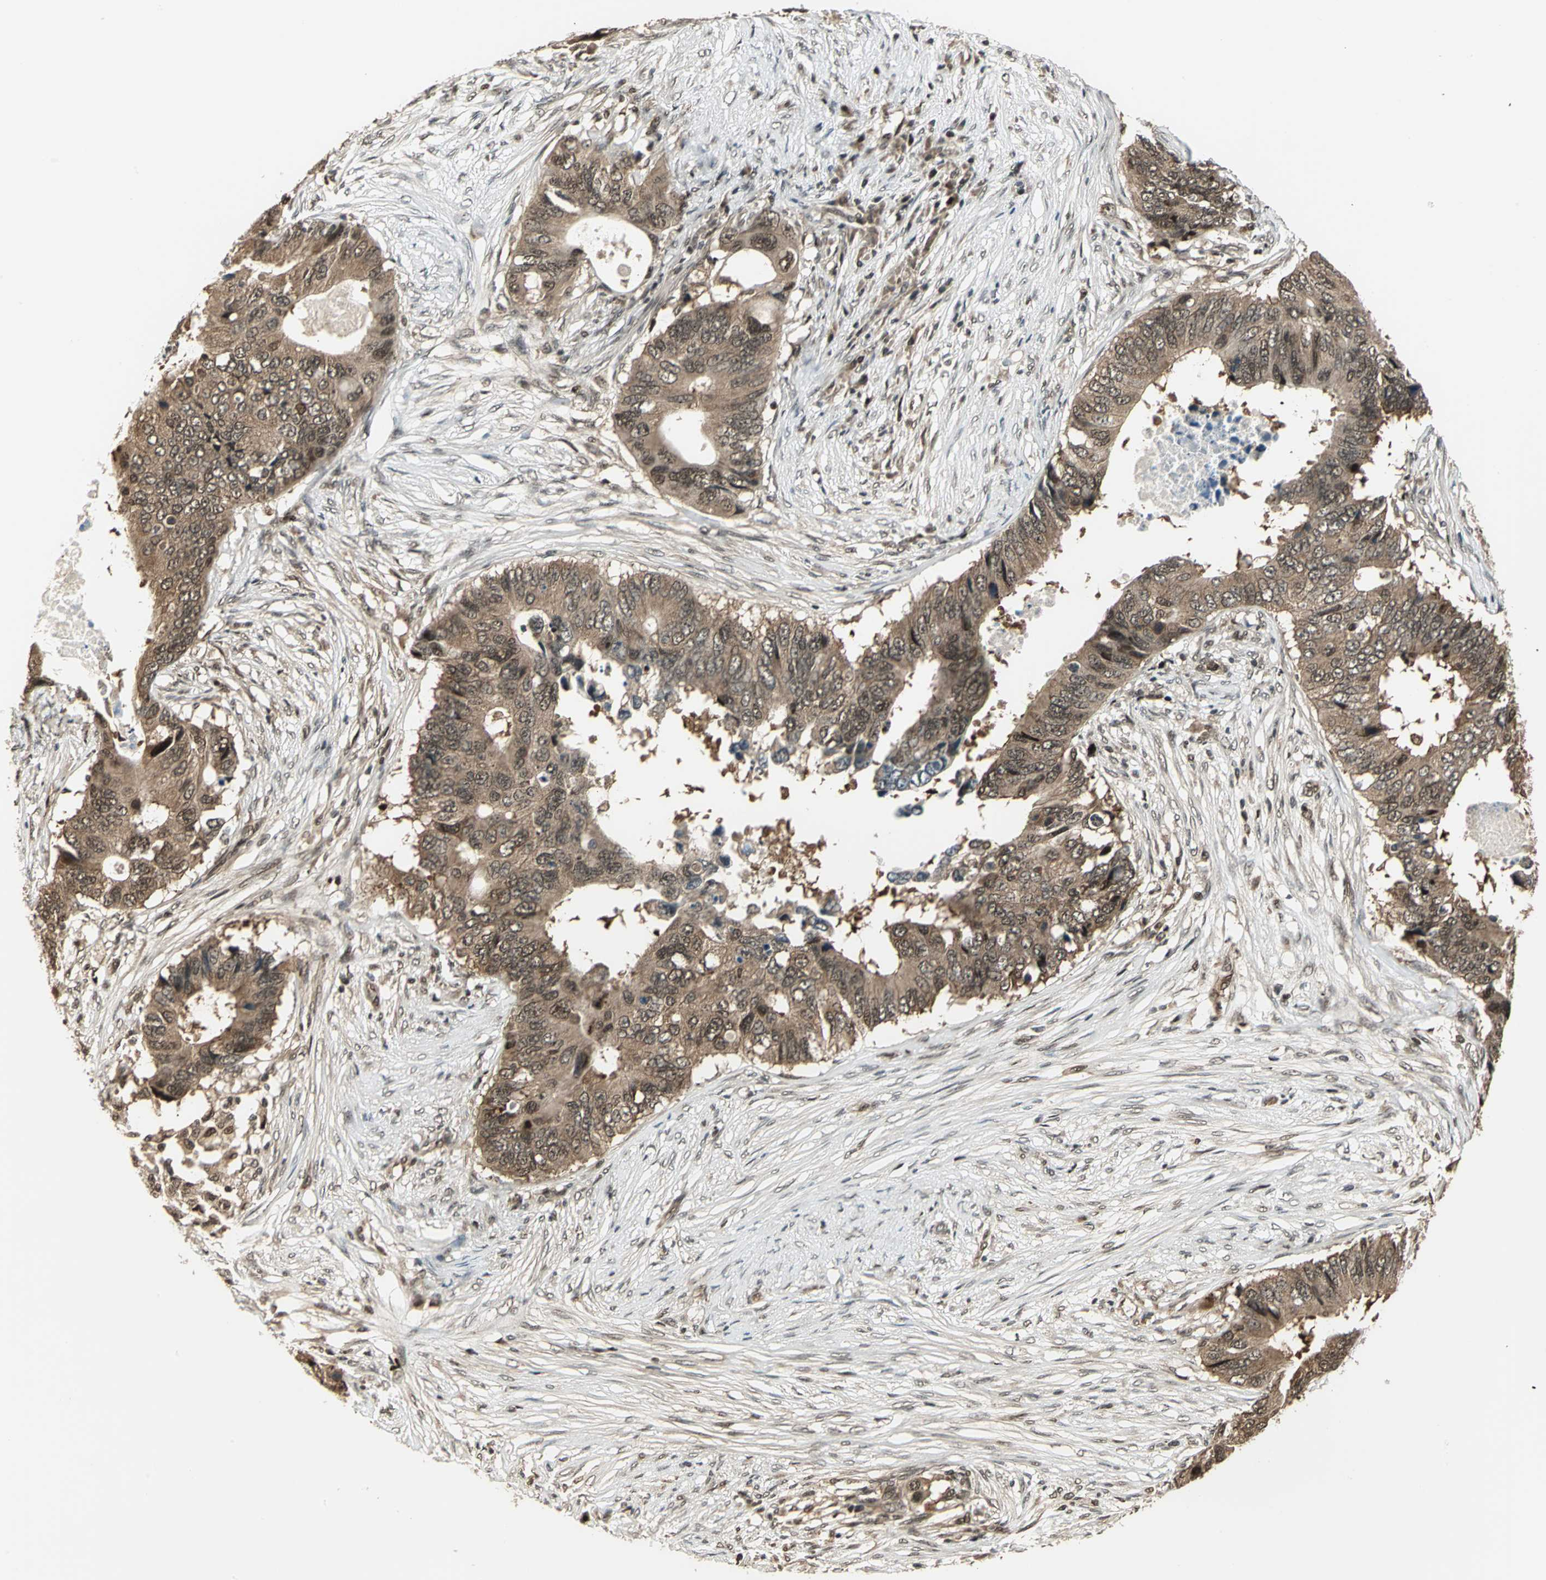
{"staining": {"intensity": "strong", "quantity": ">75%", "location": "cytoplasmic/membranous,nuclear"}, "tissue": "colorectal cancer", "cell_type": "Tumor cells", "image_type": "cancer", "snomed": [{"axis": "morphology", "description": "Adenocarcinoma, NOS"}, {"axis": "topography", "description": "Colon"}], "caption": "IHC micrograph of neoplastic tissue: colorectal adenocarcinoma stained using immunohistochemistry (IHC) demonstrates high levels of strong protein expression localized specifically in the cytoplasmic/membranous and nuclear of tumor cells, appearing as a cytoplasmic/membranous and nuclear brown color.", "gene": "PSMC3", "patient": {"sex": "male", "age": 71}}